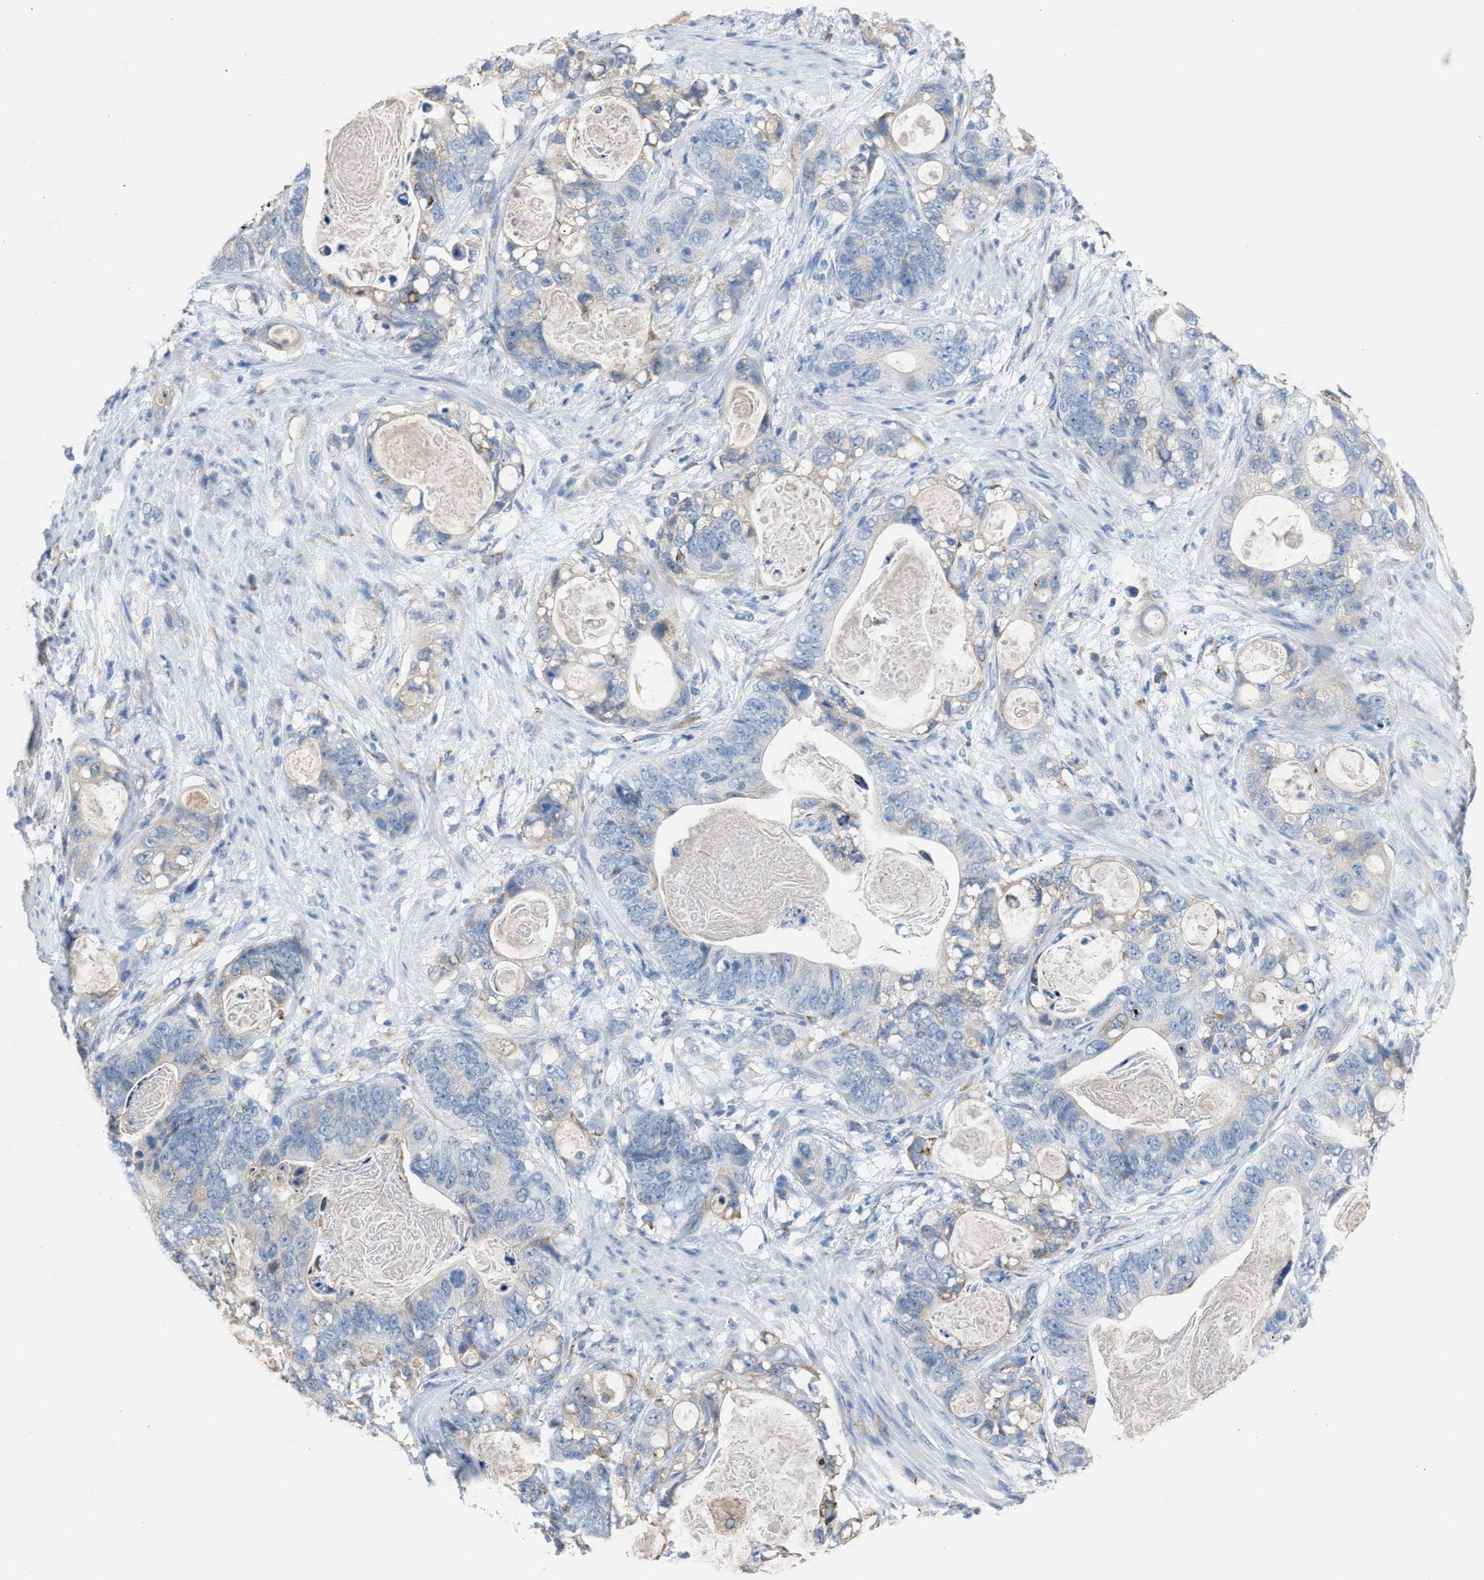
{"staining": {"intensity": "negative", "quantity": "none", "location": "none"}, "tissue": "stomach cancer", "cell_type": "Tumor cells", "image_type": "cancer", "snomed": [{"axis": "morphology", "description": "Normal tissue, NOS"}, {"axis": "morphology", "description": "Adenocarcinoma, NOS"}, {"axis": "topography", "description": "Stomach"}], "caption": "Immunohistochemical staining of adenocarcinoma (stomach) displays no significant expression in tumor cells. (Stains: DAB immunohistochemistry (IHC) with hematoxylin counter stain, Microscopy: brightfield microscopy at high magnification).", "gene": "CA3", "patient": {"sex": "female", "age": 89}}